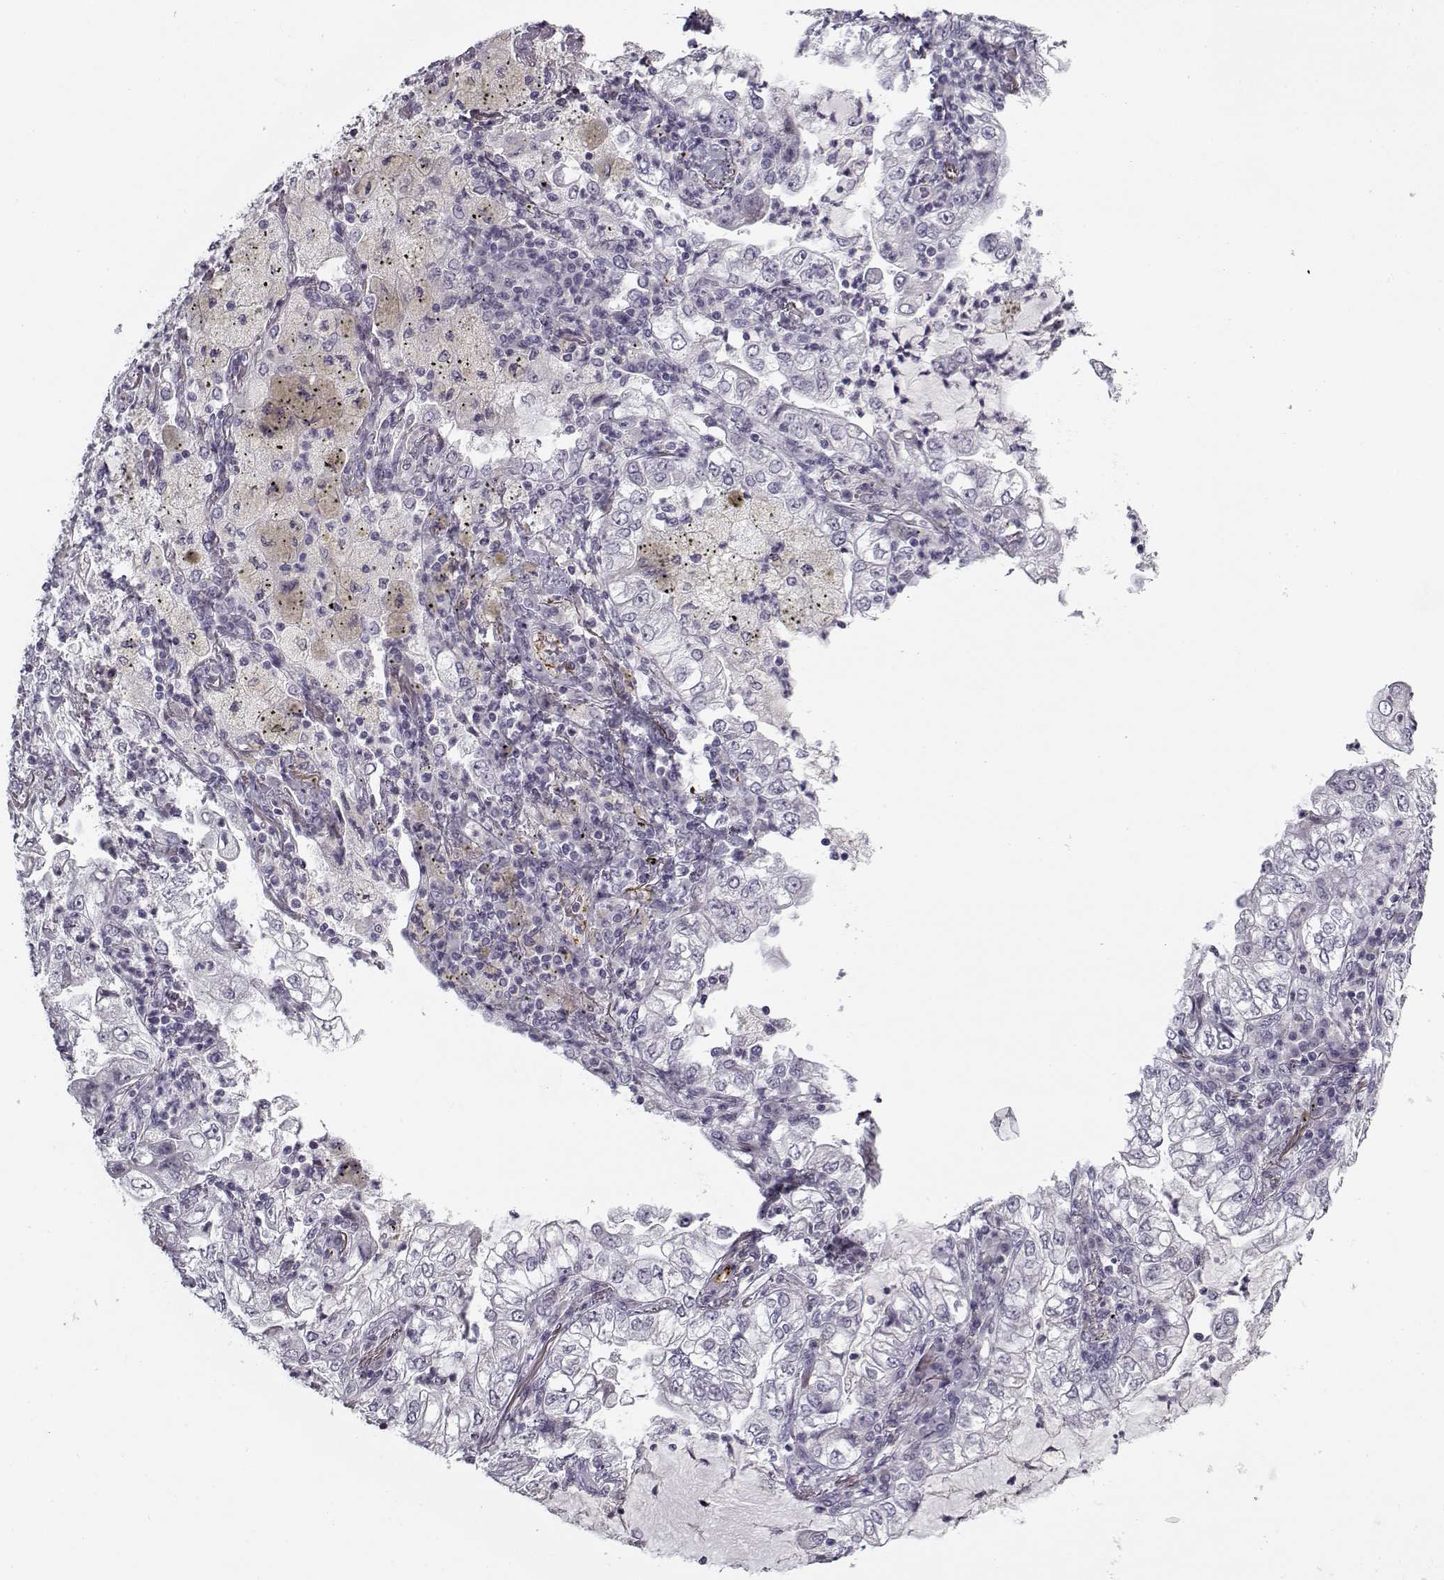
{"staining": {"intensity": "negative", "quantity": "none", "location": "none"}, "tissue": "lung cancer", "cell_type": "Tumor cells", "image_type": "cancer", "snomed": [{"axis": "morphology", "description": "Adenocarcinoma, NOS"}, {"axis": "topography", "description": "Lung"}], "caption": "This image is of lung adenocarcinoma stained with immunohistochemistry (IHC) to label a protein in brown with the nuclei are counter-stained blue. There is no expression in tumor cells.", "gene": "SNCA", "patient": {"sex": "female", "age": 73}}